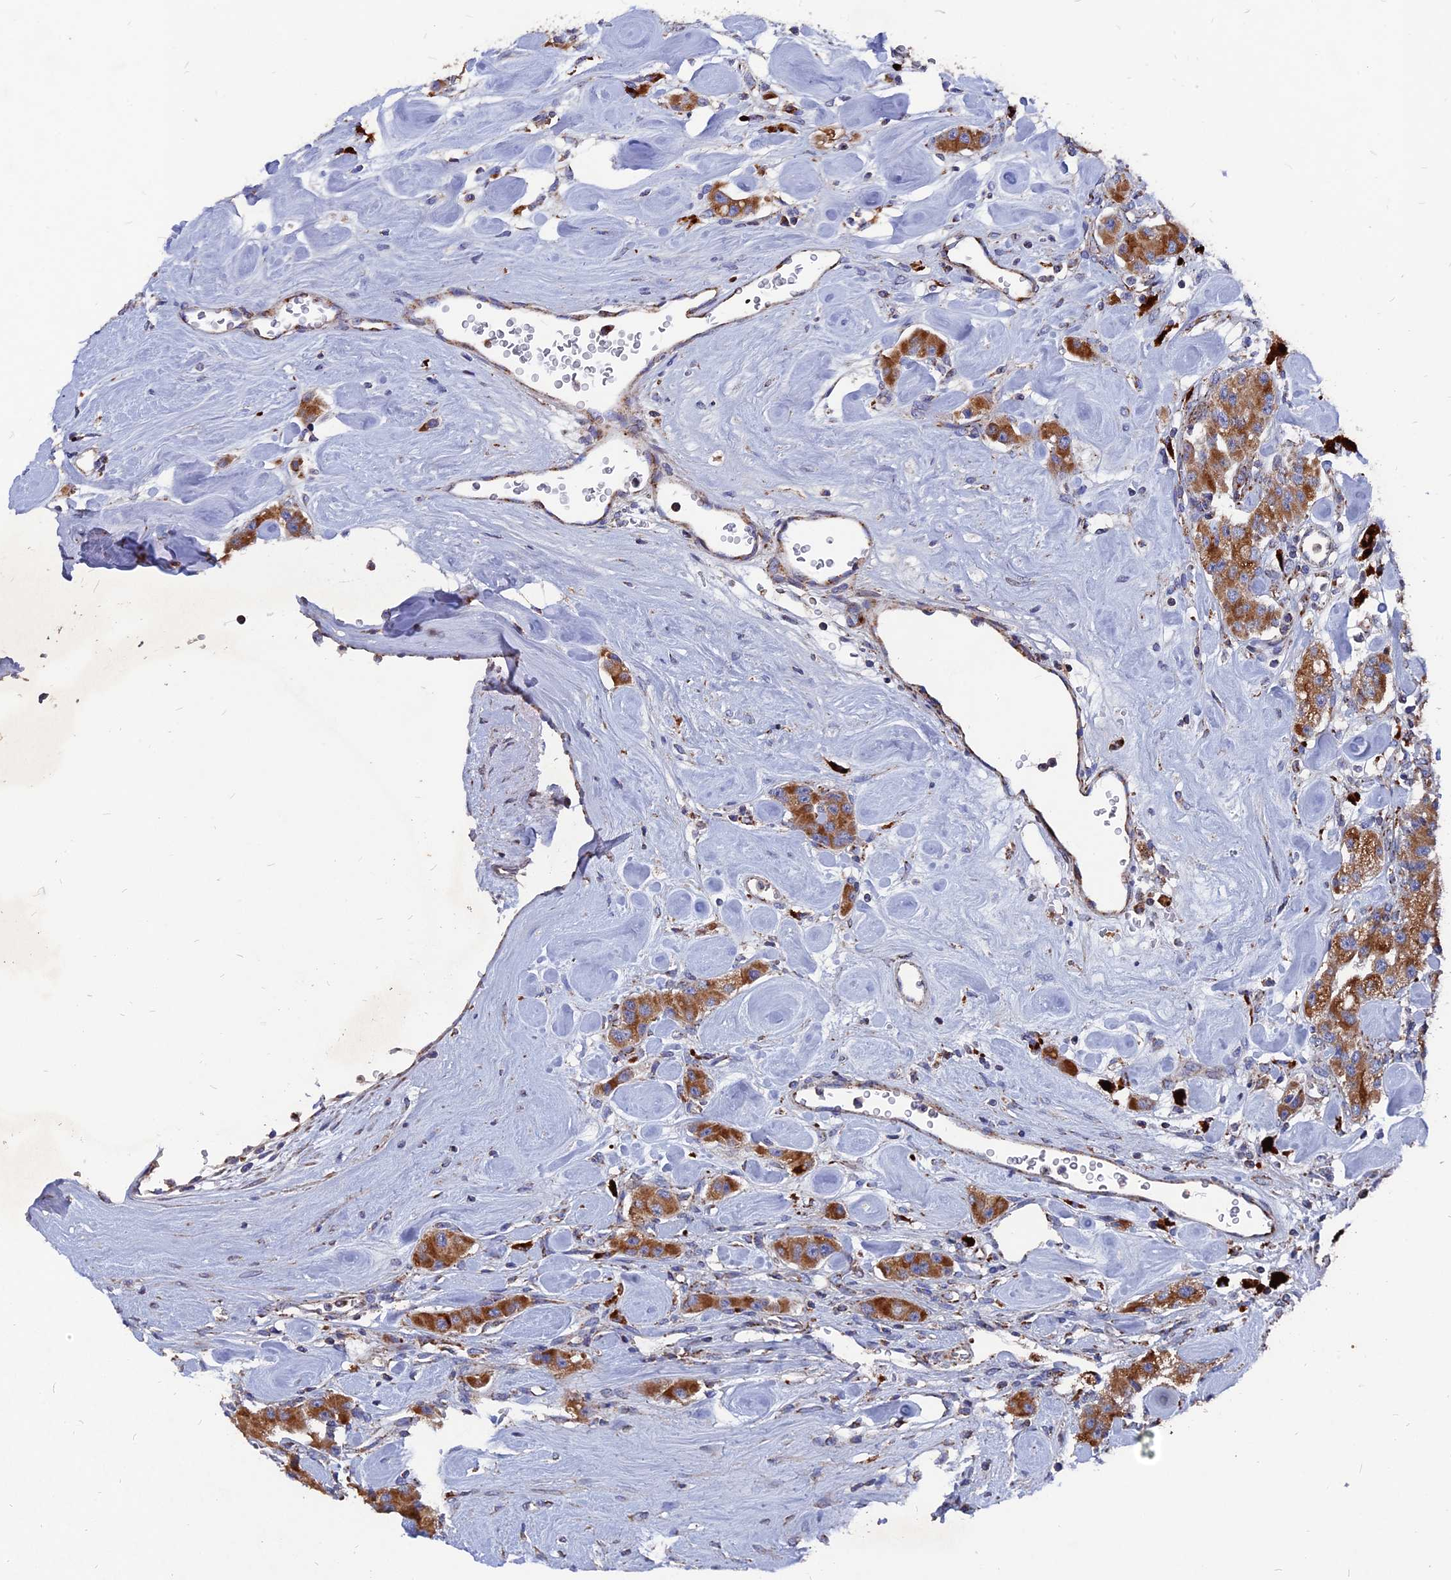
{"staining": {"intensity": "moderate", "quantity": ">75%", "location": "cytoplasmic/membranous"}, "tissue": "carcinoid", "cell_type": "Tumor cells", "image_type": "cancer", "snomed": [{"axis": "morphology", "description": "Carcinoid, malignant, NOS"}, {"axis": "topography", "description": "Pancreas"}], "caption": "Immunohistochemistry (IHC) of human malignant carcinoid demonstrates medium levels of moderate cytoplasmic/membranous staining in approximately >75% of tumor cells.", "gene": "TGFA", "patient": {"sex": "male", "age": 41}}